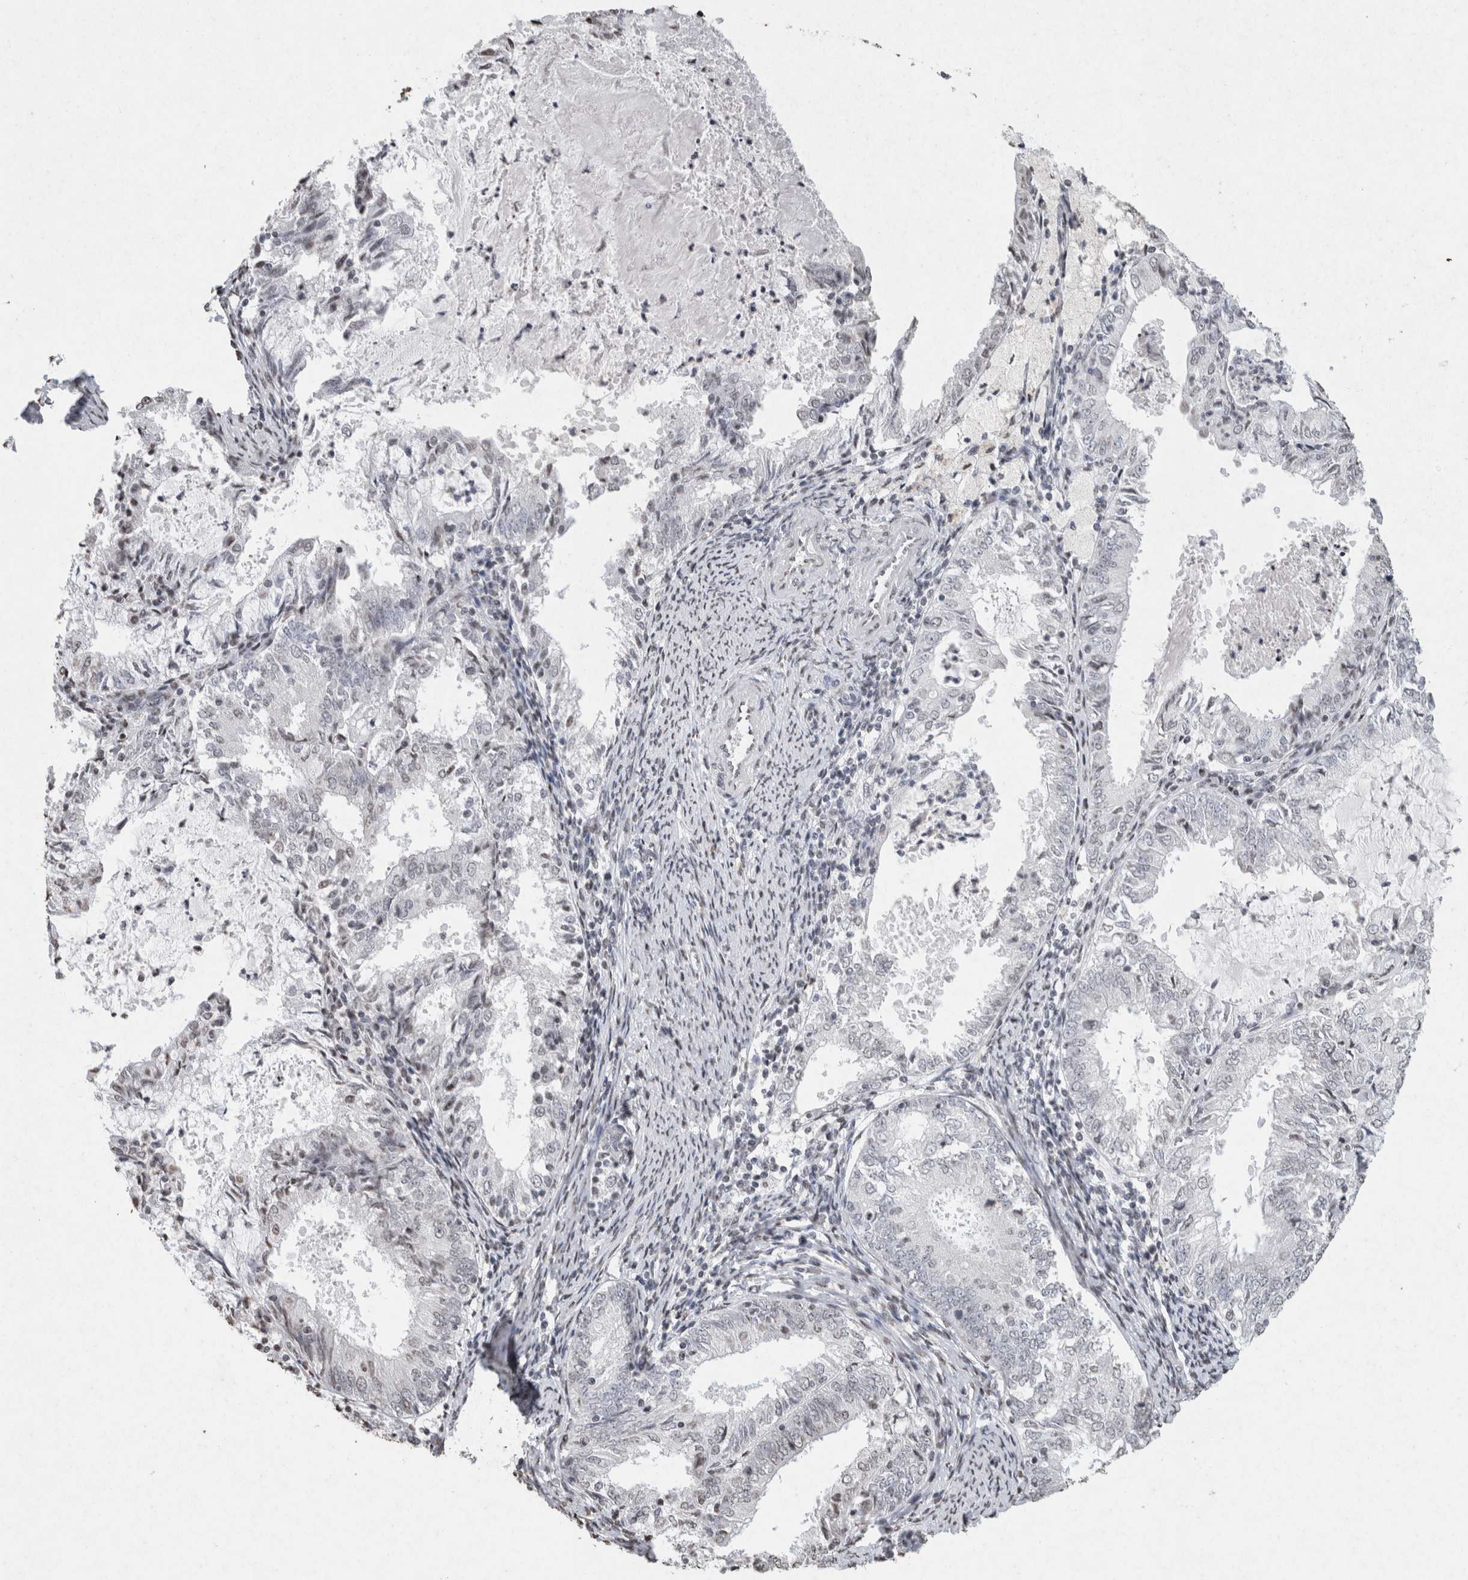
{"staining": {"intensity": "negative", "quantity": "none", "location": "none"}, "tissue": "endometrial cancer", "cell_type": "Tumor cells", "image_type": "cancer", "snomed": [{"axis": "morphology", "description": "Adenocarcinoma, NOS"}, {"axis": "topography", "description": "Endometrium"}], "caption": "The immunohistochemistry (IHC) histopathology image has no significant expression in tumor cells of endometrial cancer (adenocarcinoma) tissue.", "gene": "CNTN1", "patient": {"sex": "female", "age": 57}}